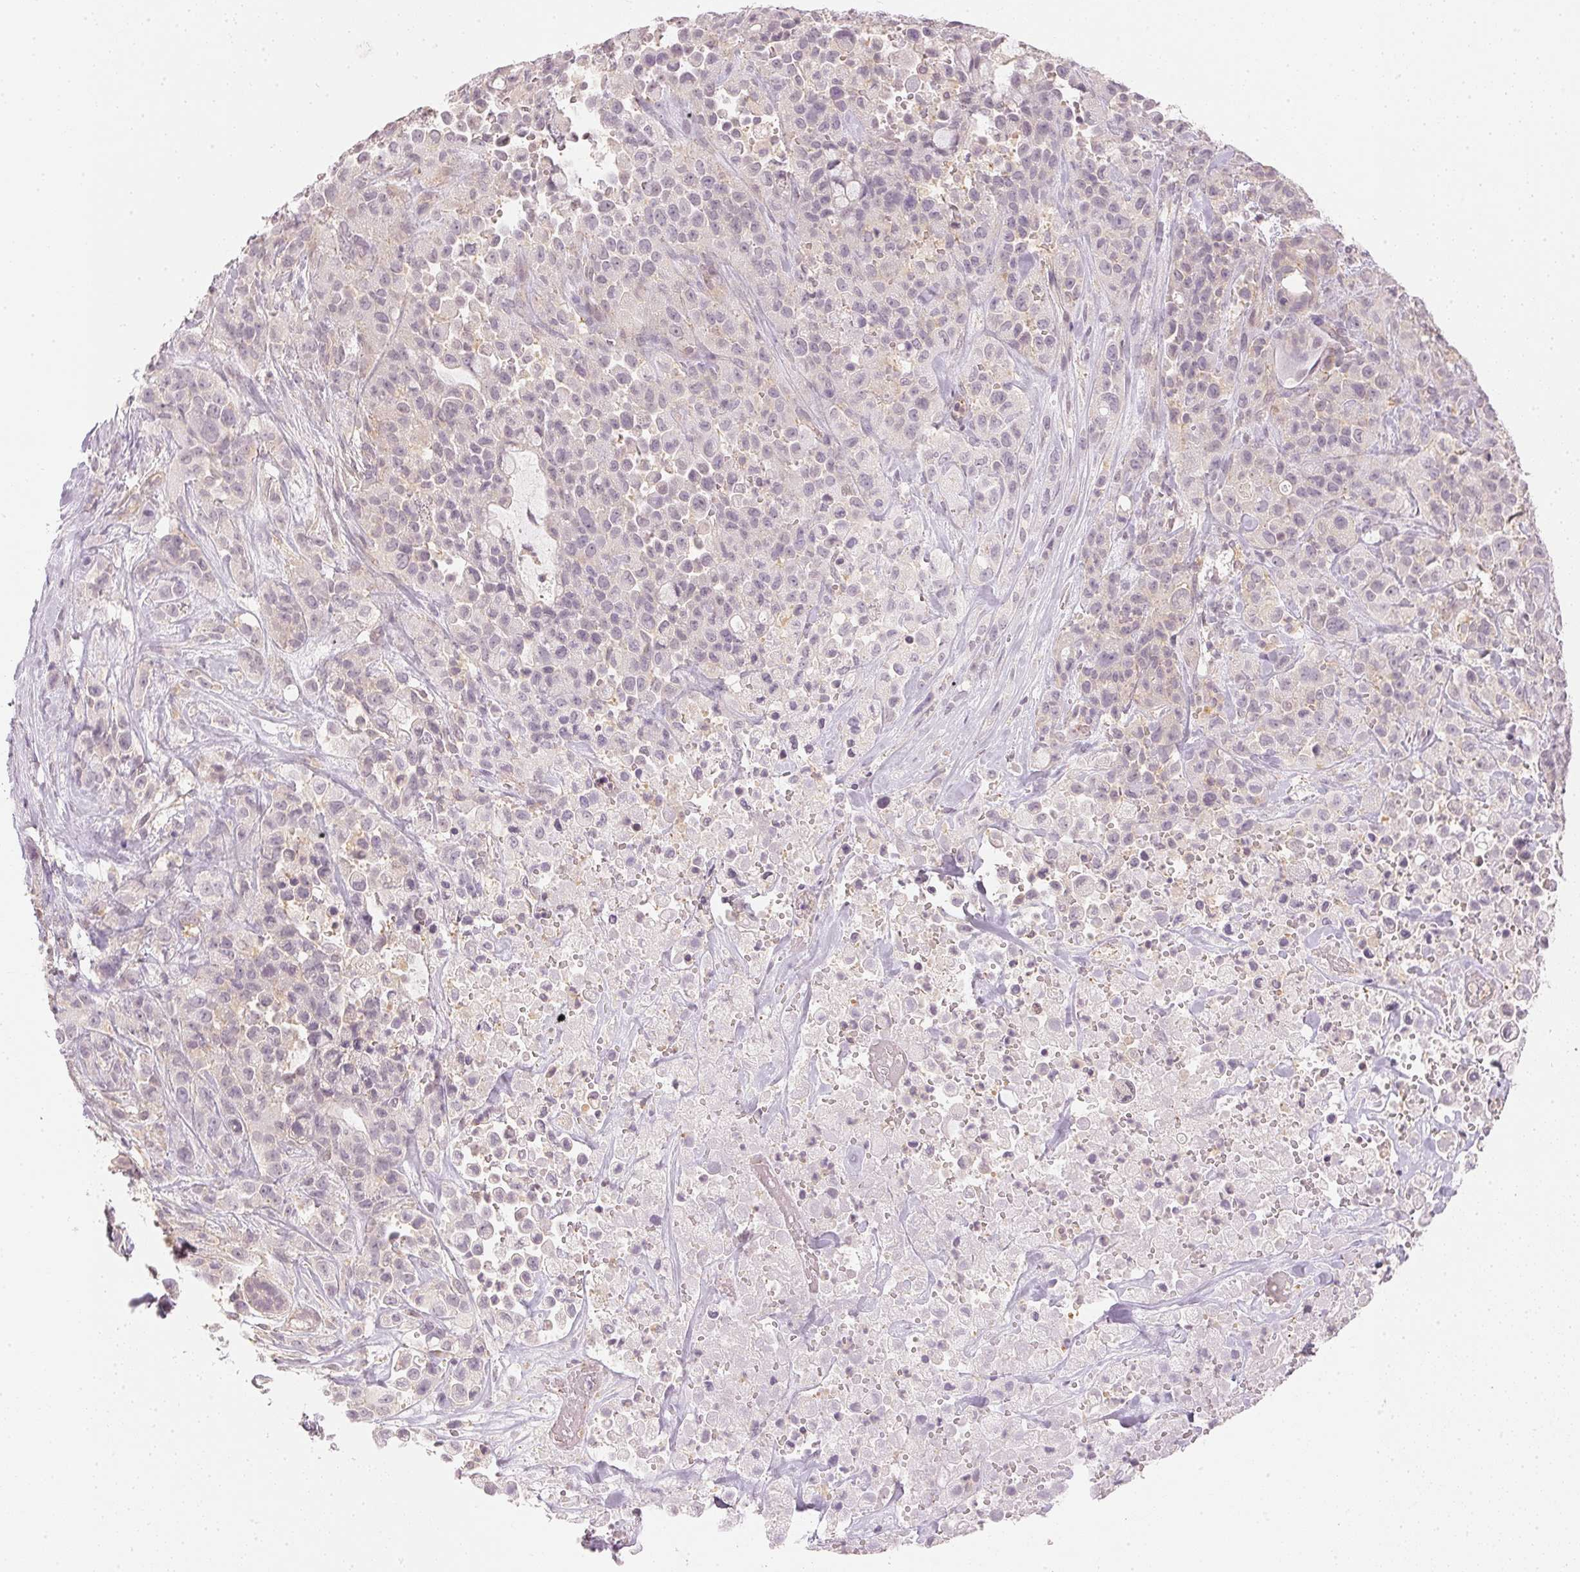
{"staining": {"intensity": "negative", "quantity": "none", "location": "none"}, "tissue": "pancreatic cancer", "cell_type": "Tumor cells", "image_type": "cancer", "snomed": [{"axis": "morphology", "description": "Adenocarcinoma, NOS"}, {"axis": "topography", "description": "Pancreas"}], "caption": "IHC image of neoplastic tissue: pancreatic cancer (adenocarcinoma) stained with DAB (3,3'-diaminobenzidine) reveals no significant protein positivity in tumor cells. The staining is performed using DAB (3,3'-diaminobenzidine) brown chromogen with nuclei counter-stained in using hematoxylin.", "gene": "KPRP", "patient": {"sex": "male", "age": 44}}